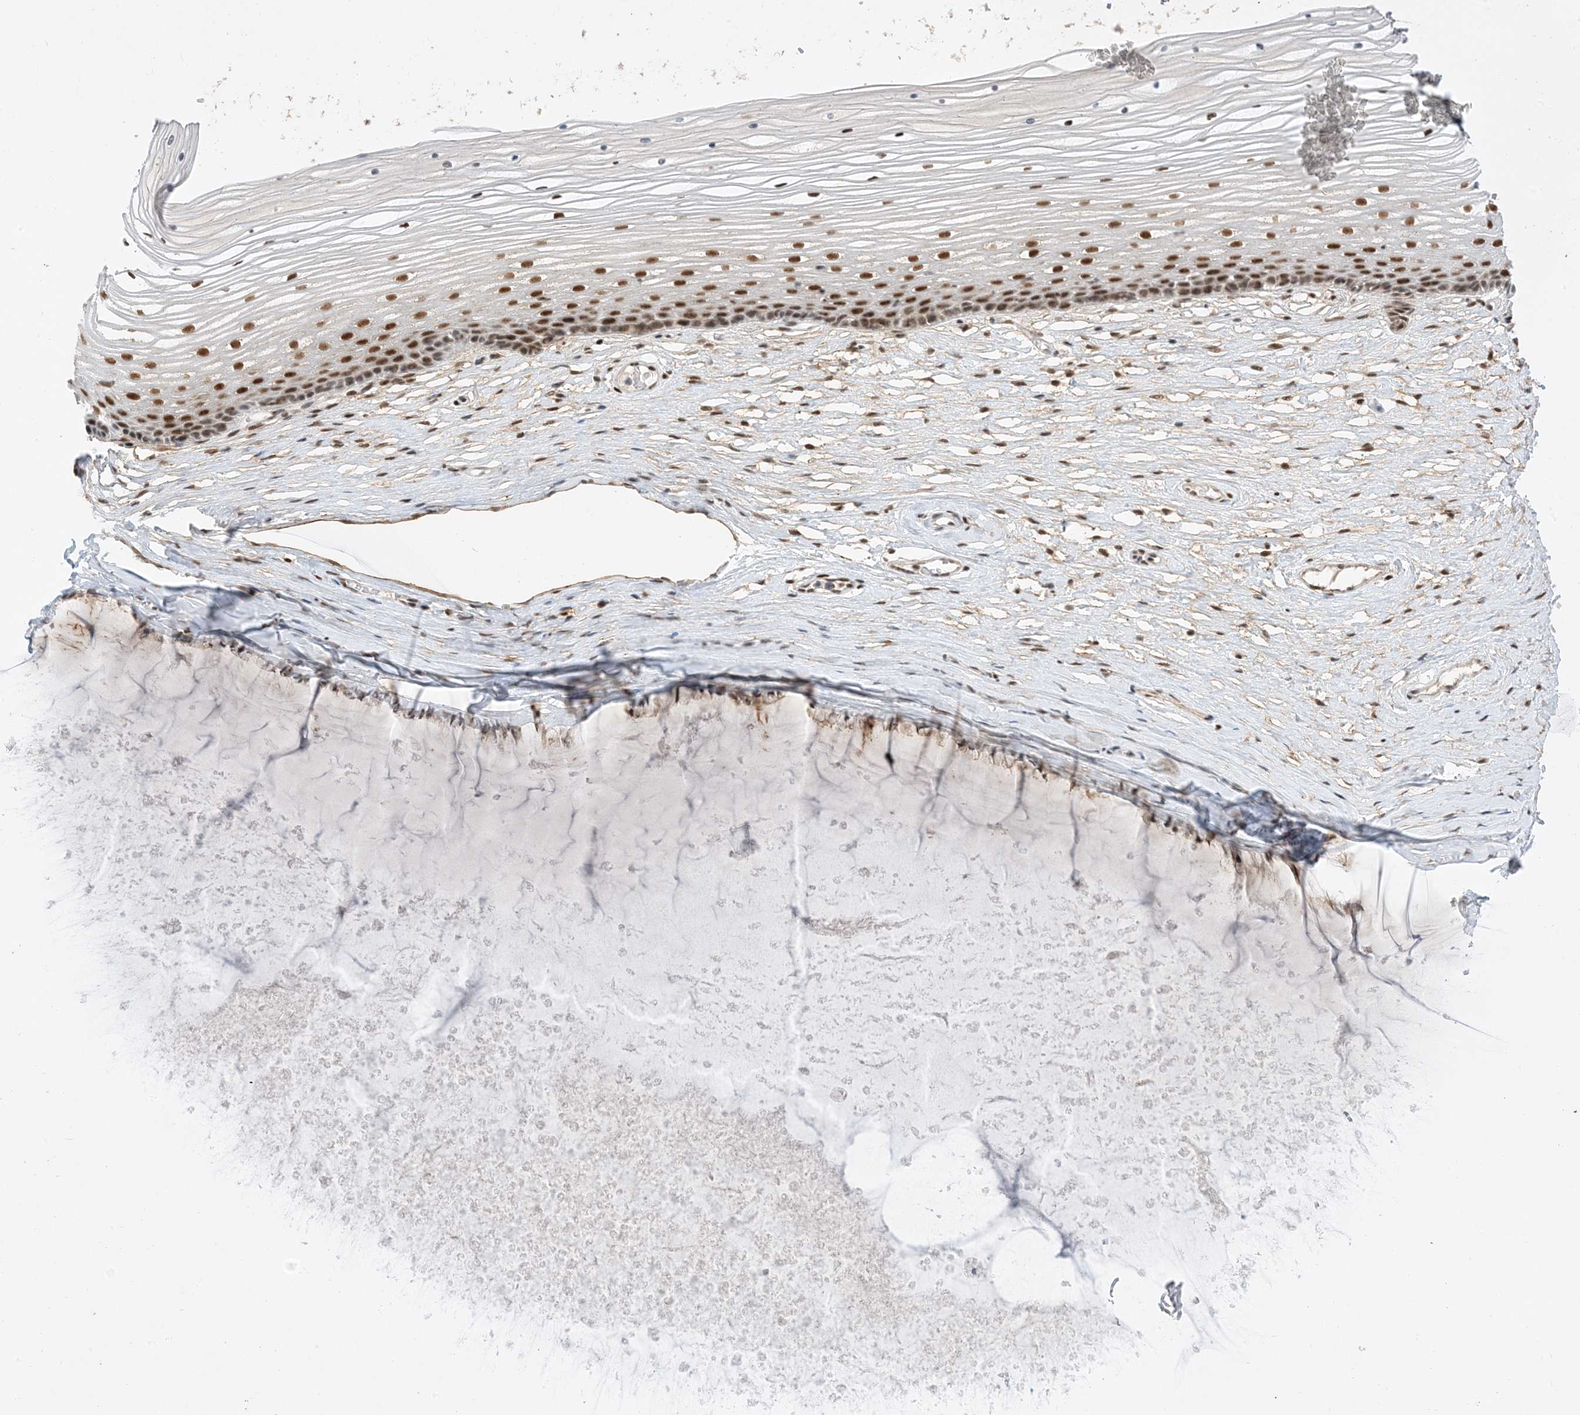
{"staining": {"intensity": "strong", "quantity": ">75%", "location": "nuclear"}, "tissue": "vagina", "cell_type": "Squamous epithelial cells", "image_type": "normal", "snomed": [{"axis": "morphology", "description": "Normal tissue, NOS"}, {"axis": "topography", "description": "Vagina"}, {"axis": "topography", "description": "Cervix"}], "caption": "Strong nuclear expression for a protein is appreciated in approximately >75% of squamous epithelial cells of benign vagina using immunohistochemistry (IHC).", "gene": "SF3A3", "patient": {"sex": "female", "age": 40}}